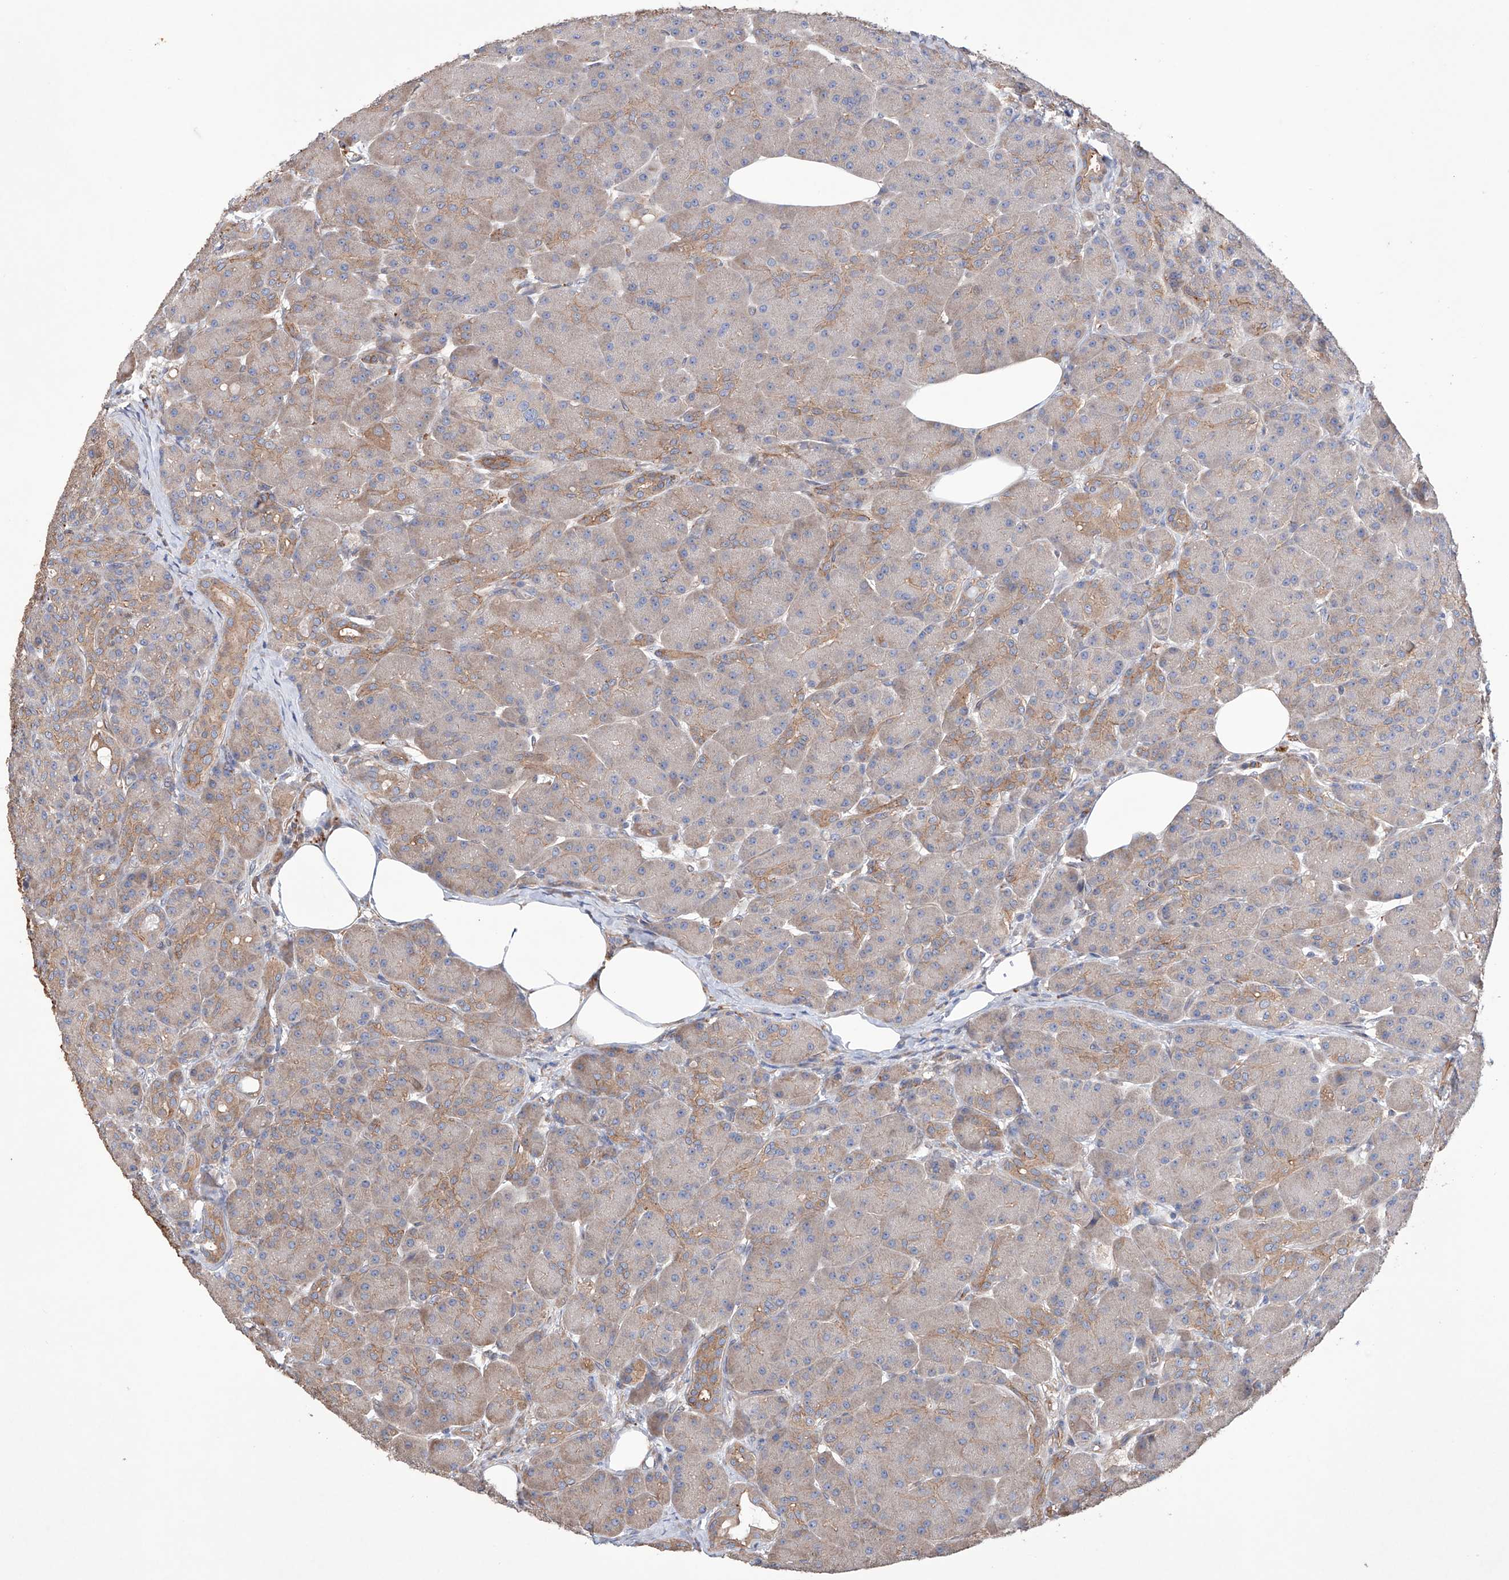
{"staining": {"intensity": "weak", "quantity": "25%-75%", "location": "cytoplasmic/membranous"}, "tissue": "pancreas", "cell_type": "Exocrine glandular cells", "image_type": "normal", "snomed": [{"axis": "morphology", "description": "Normal tissue, NOS"}, {"axis": "topography", "description": "Pancreas"}], "caption": "High-magnification brightfield microscopy of normal pancreas stained with DAB (brown) and counterstained with hematoxylin (blue). exocrine glandular cells exhibit weak cytoplasmic/membranous expression is appreciated in approximately25%-75% of cells. The staining was performed using DAB (3,3'-diaminobenzidine) to visualize the protein expression in brown, while the nuclei were stained in blue with hematoxylin (Magnification: 20x).", "gene": "AFG1L", "patient": {"sex": "male", "age": 63}}